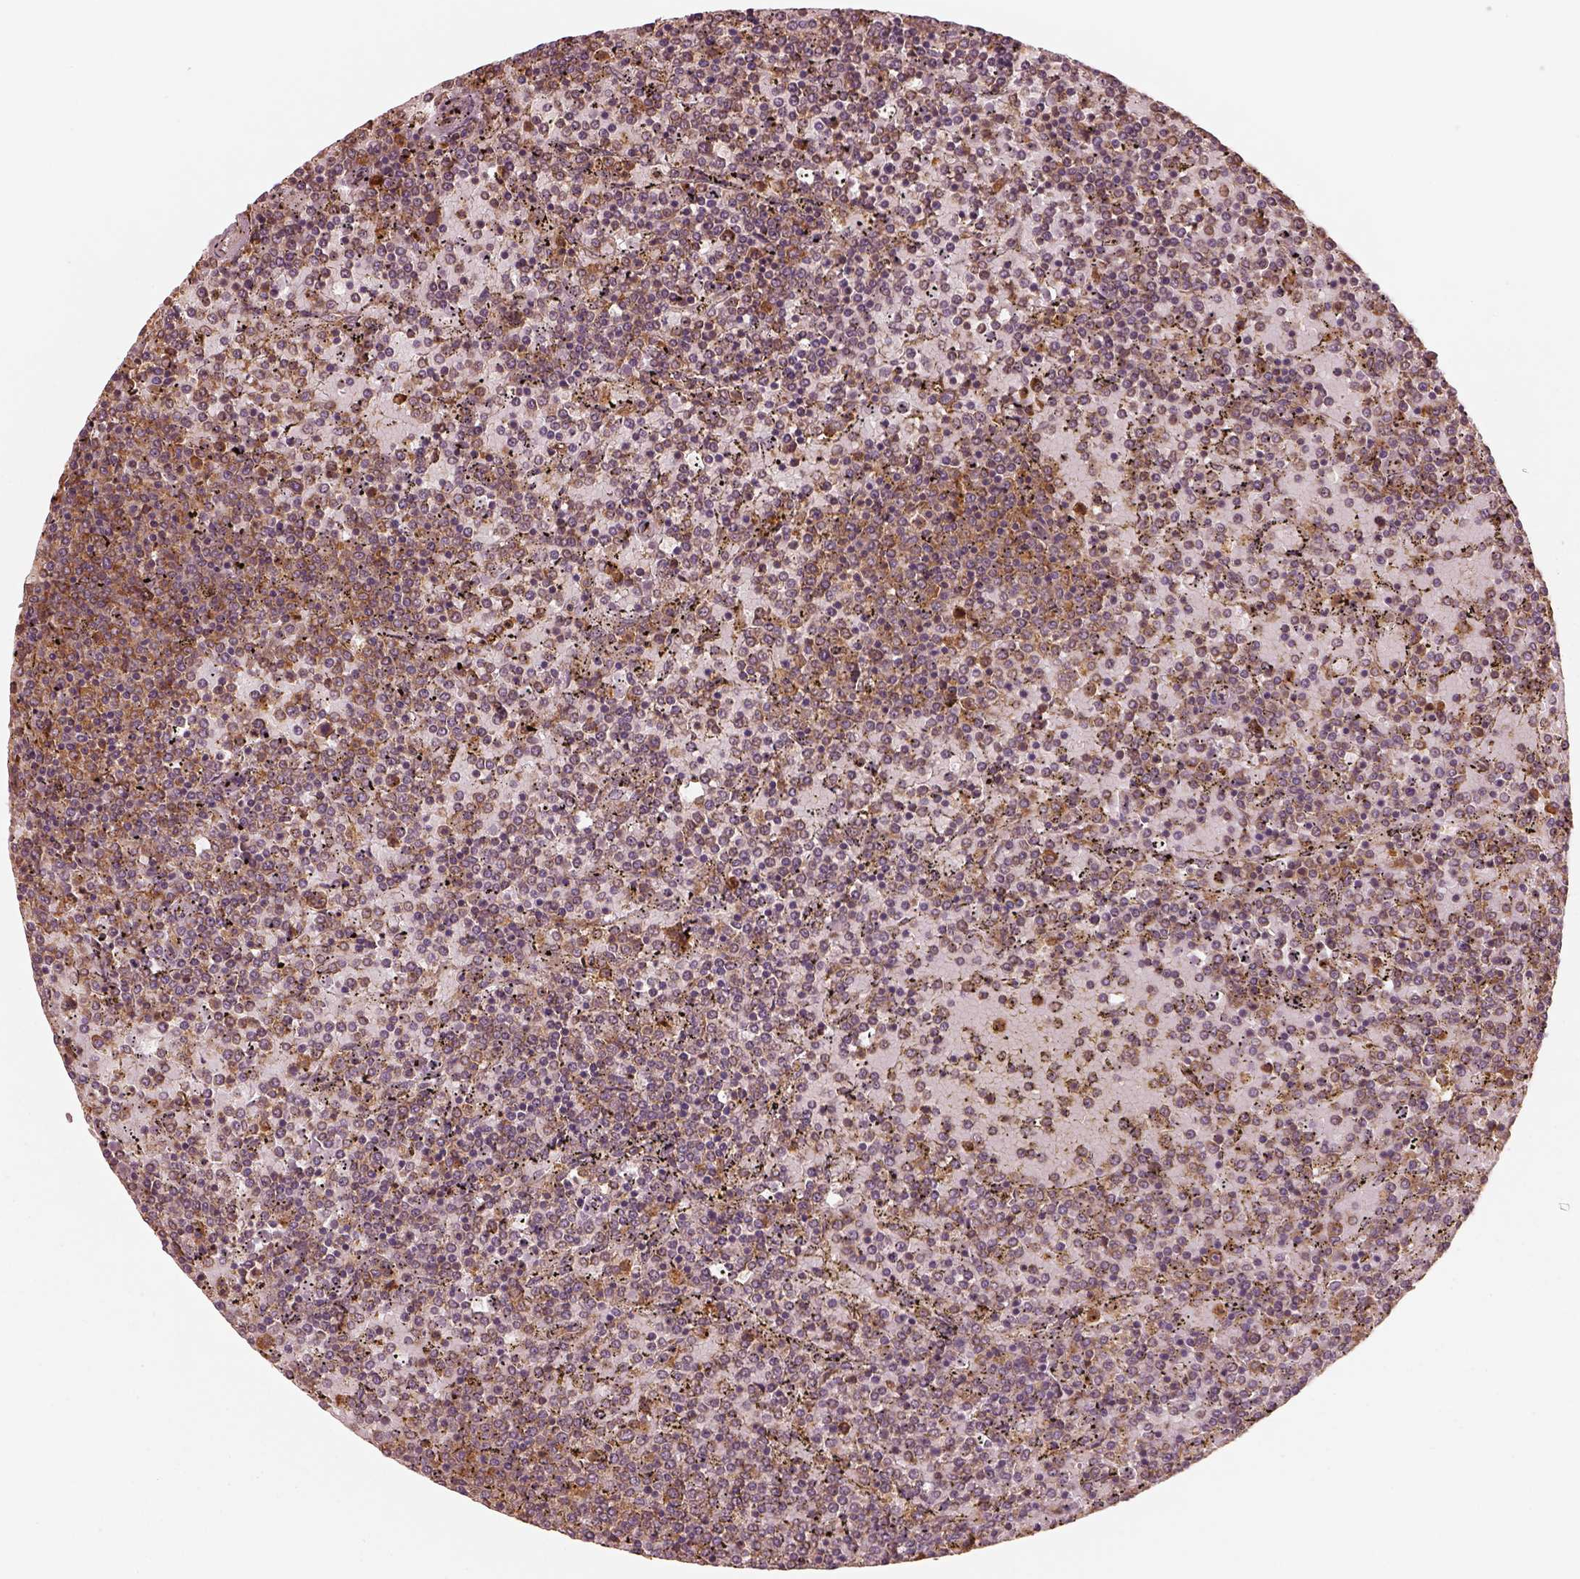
{"staining": {"intensity": "moderate", "quantity": "25%-75%", "location": "cytoplasmic/membranous"}, "tissue": "lymphoma", "cell_type": "Tumor cells", "image_type": "cancer", "snomed": [{"axis": "morphology", "description": "Malignant lymphoma, non-Hodgkin's type, Low grade"}, {"axis": "topography", "description": "Spleen"}], "caption": "This micrograph exhibits lymphoma stained with immunohistochemistry (IHC) to label a protein in brown. The cytoplasmic/membranous of tumor cells show moderate positivity for the protein. Nuclei are counter-stained blue.", "gene": "RPS5", "patient": {"sex": "female", "age": 77}}